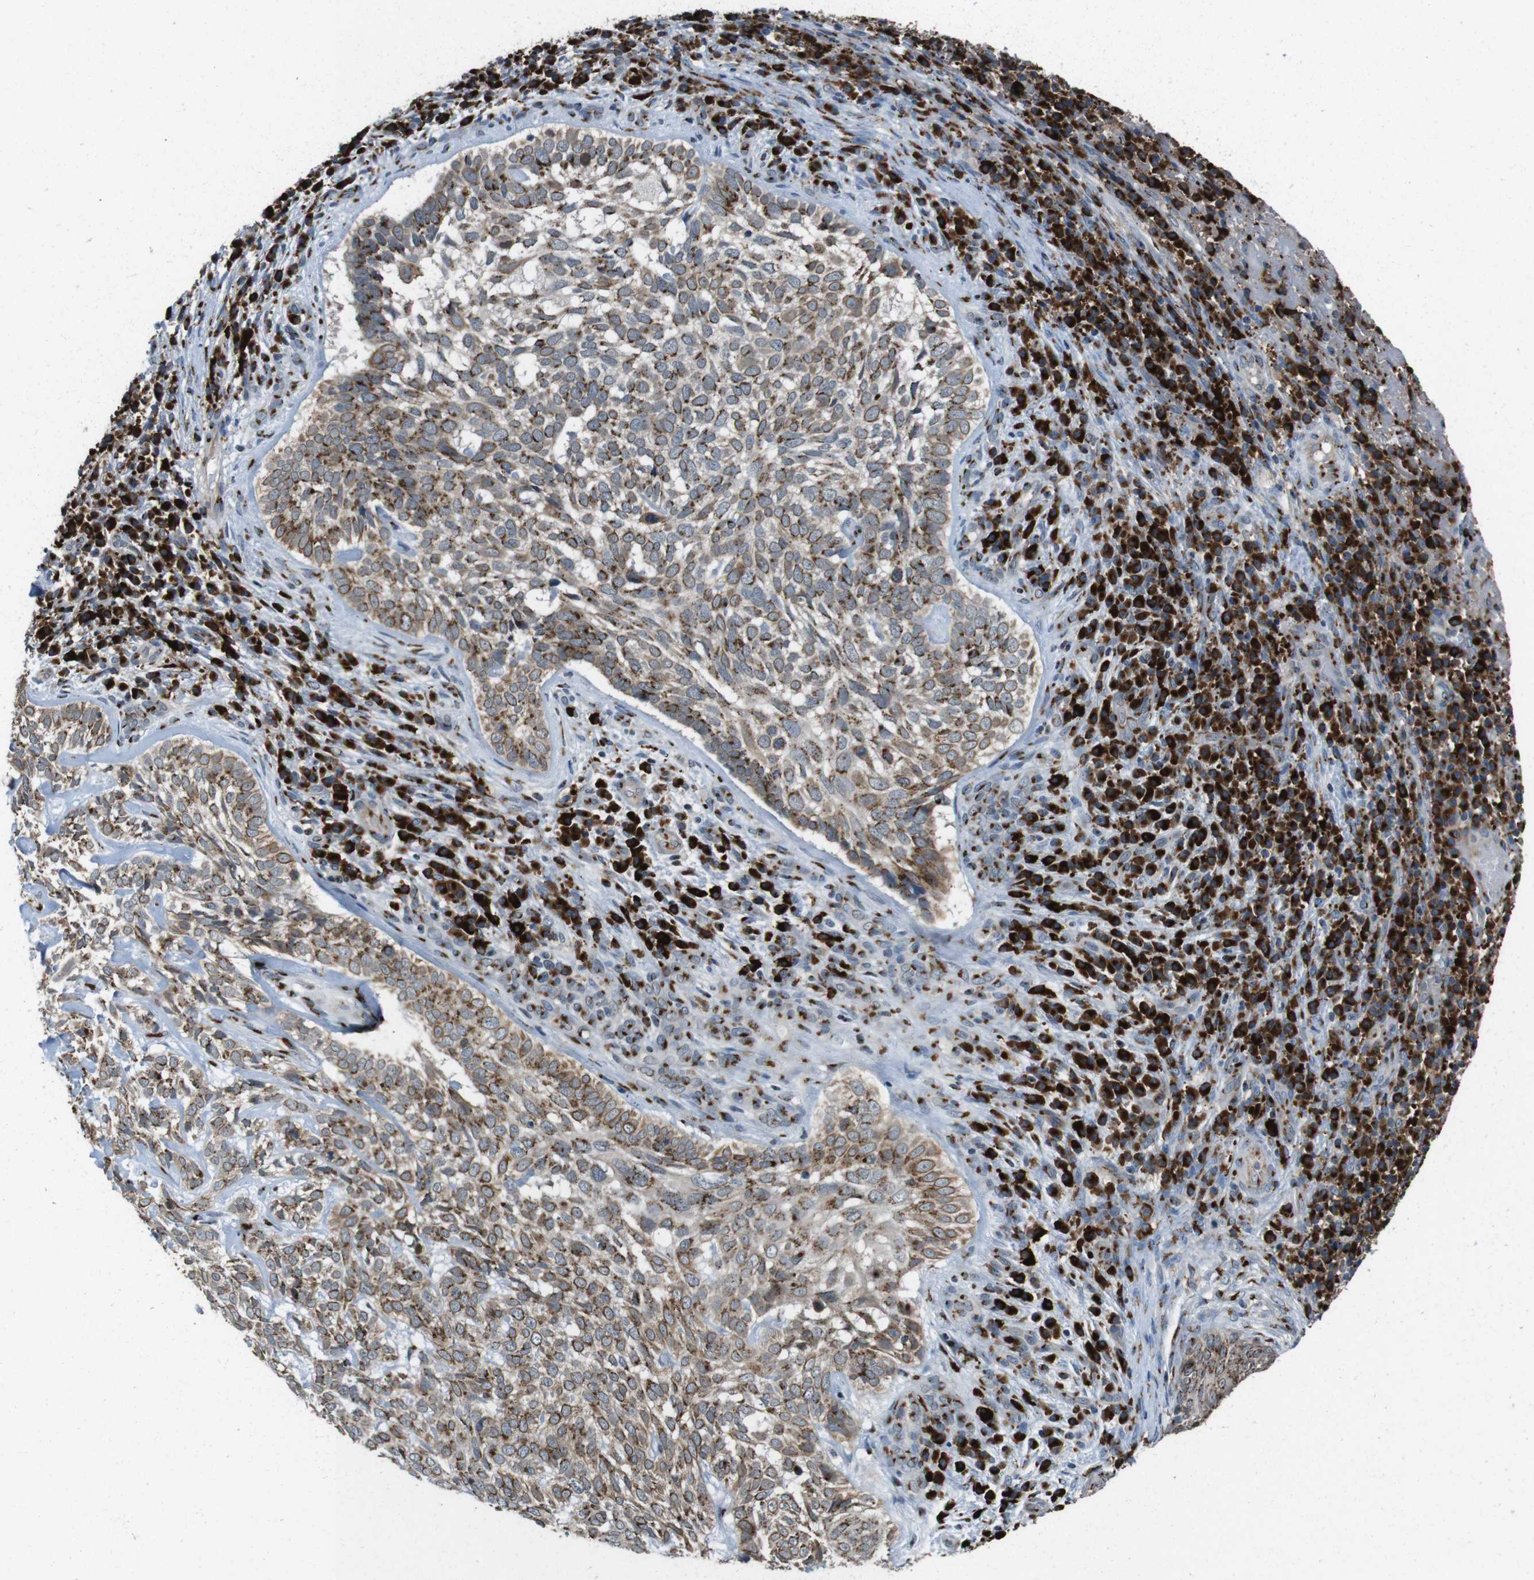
{"staining": {"intensity": "moderate", "quantity": ">75%", "location": "cytoplasmic/membranous"}, "tissue": "skin cancer", "cell_type": "Tumor cells", "image_type": "cancer", "snomed": [{"axis": "morphology", "description": "Basal cell carcinoma"}, {"axis": "topography", "description": "Skin"}], "caption": "The histopathology image displays immunohistochemical staining of skin cancer. There is moderate cytoplasmic/membranous expression is identified in about >75% of tumor cells. The protein of interest is shown in brown color, while the nuclei are stained blue.", "gene": "ZFPL1", "patient": {"sex": "male", "age": 72}}